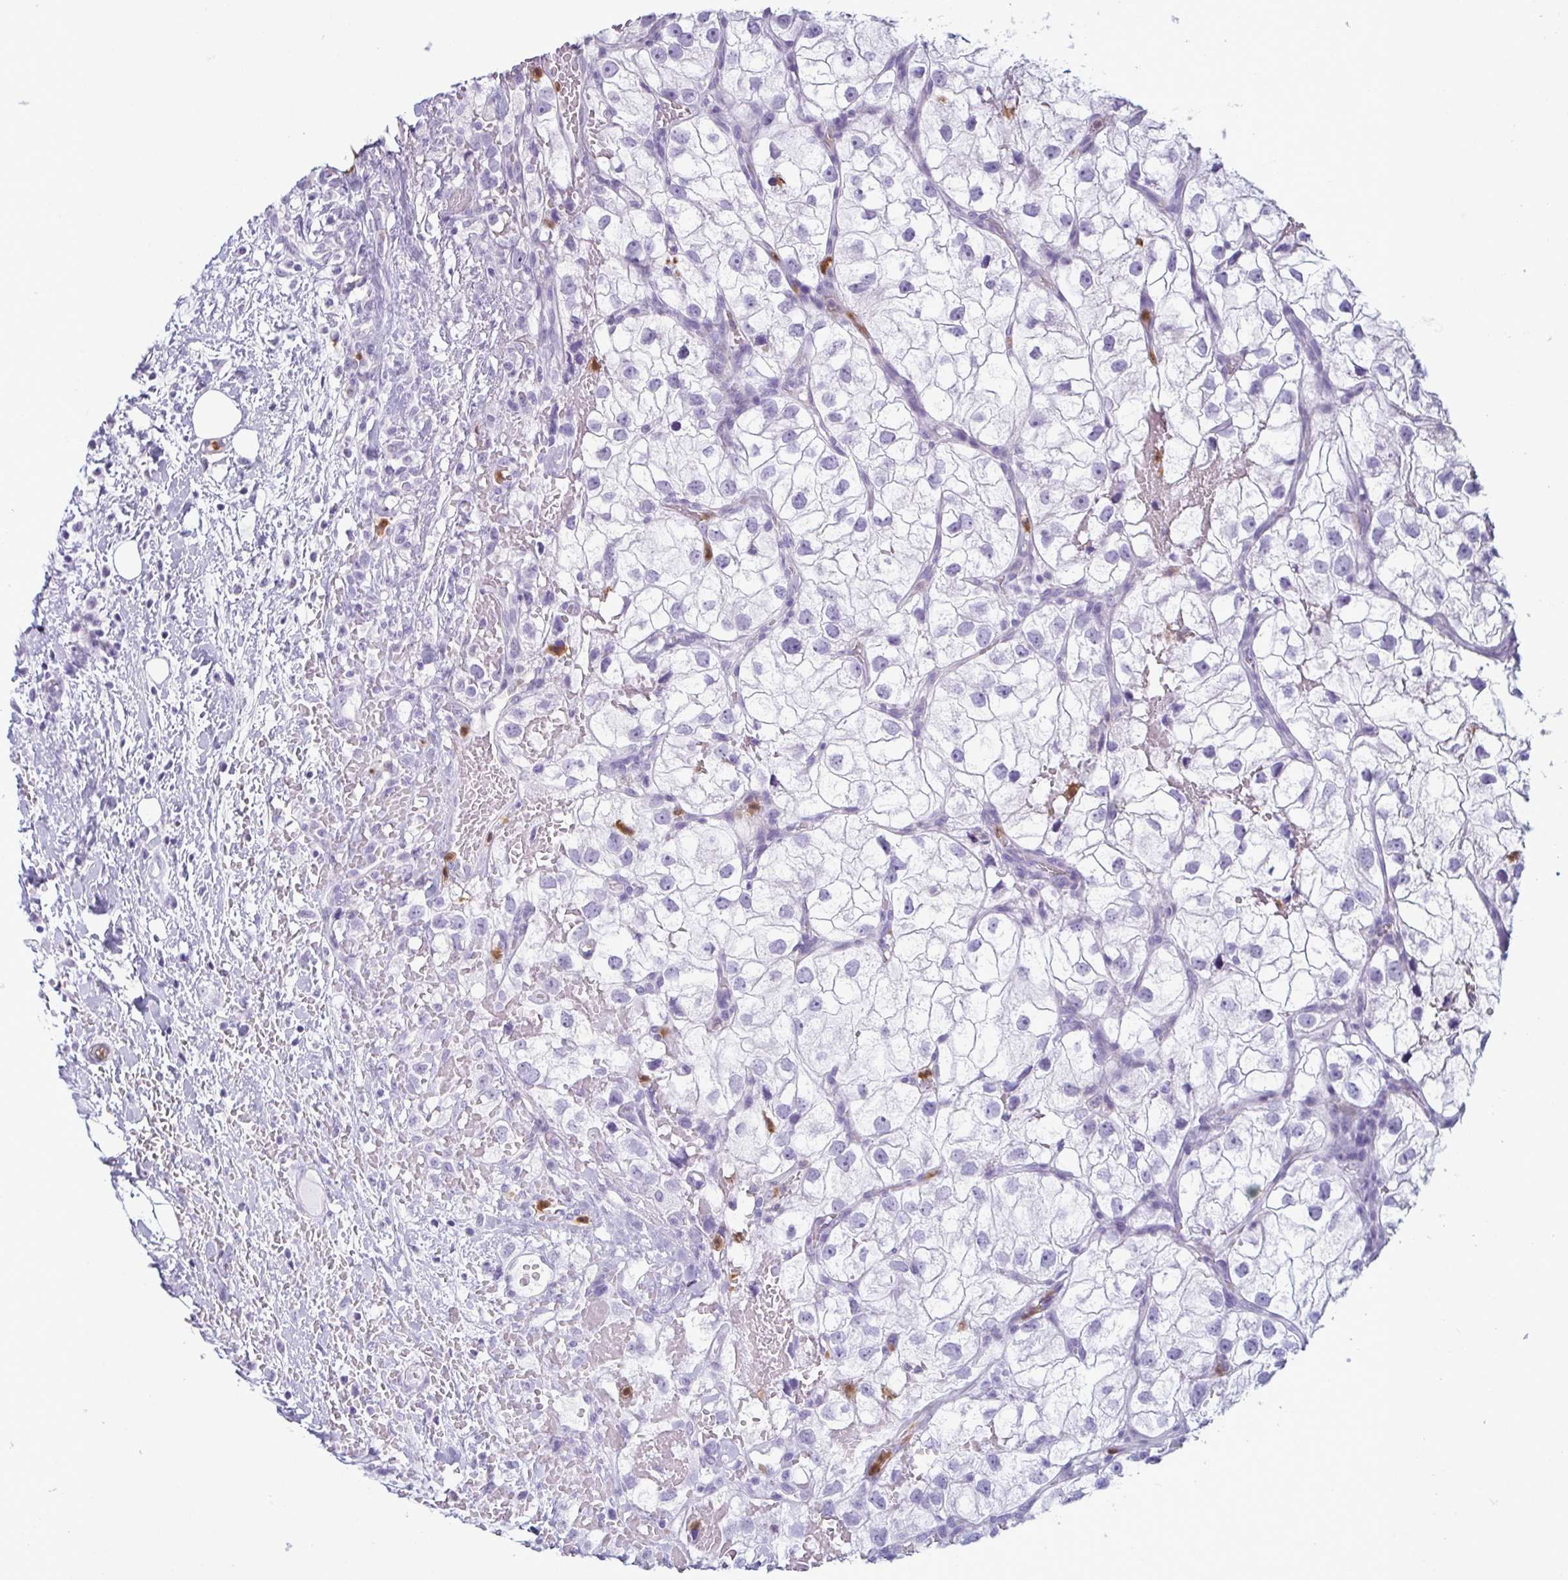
{"staining": {"intensity": "negative", "quantity": "none", "location": "none"}, "tissue": "renal cancer", "cell_type": "Tumor cells", "image_type": "cancer", "snomed": [{"axis": "morphology", "description": "Adenocarcinoma, NOS"}, {"axis": "topography", "description": "Kidney"}], "caption": "Immunohistochemistry of renal adenocarcinoma reveals no positivity in tumor cells. (Stains: DAB immunohistochemistry (IHC) with hematoxylin counter stain, Microscopy: brightfield microscopy at high magnification).", "gene": "CDA", "patient": {"sex": "male", "age": 59}}